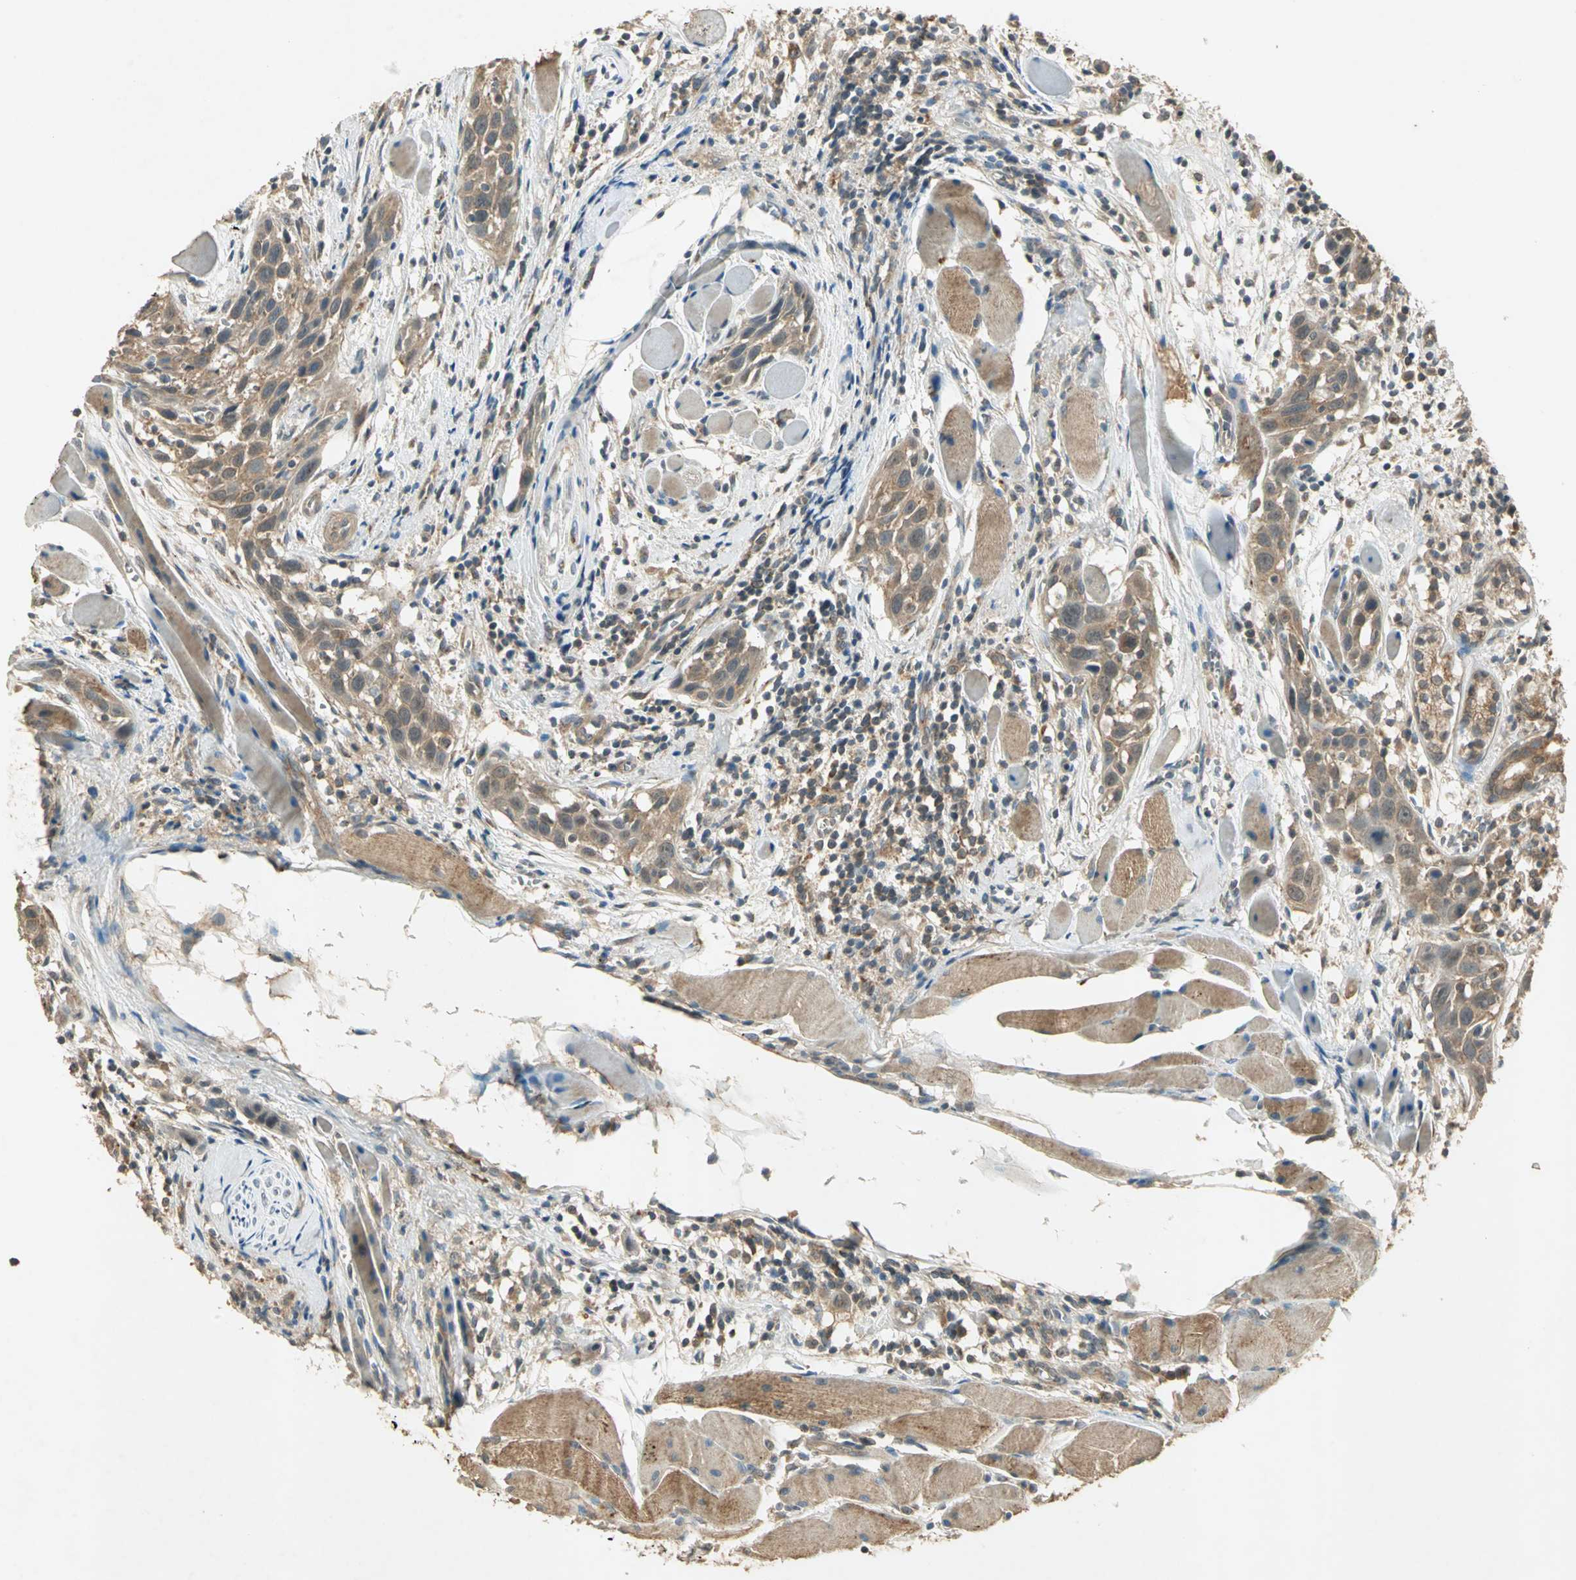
{"staining": {"intensity": "moderate", "quantity": ">75%", "location": "cytoplasmic/membranous"}, "tissue": "head and neck cancer", "cell_type": "Tumor cells", "image_type": "cancer", "snomed": [{"axis": "morphology", "description": "Squamous cell carcinoma, NOS"}, {"axis": "topography", "description": "Oral tissue"}, {"axis": "topography", "description": "Head-Neck"}], "caption": "The histopathology image shows immunohistochemical staining of head and neck squamous cell carcinoma. There is moderate cytoplasmic/membranous staining is identified in about >75% of tumor cells.", "gene": "KEAP1", "patient": {"sex": "female", "age": 50}}